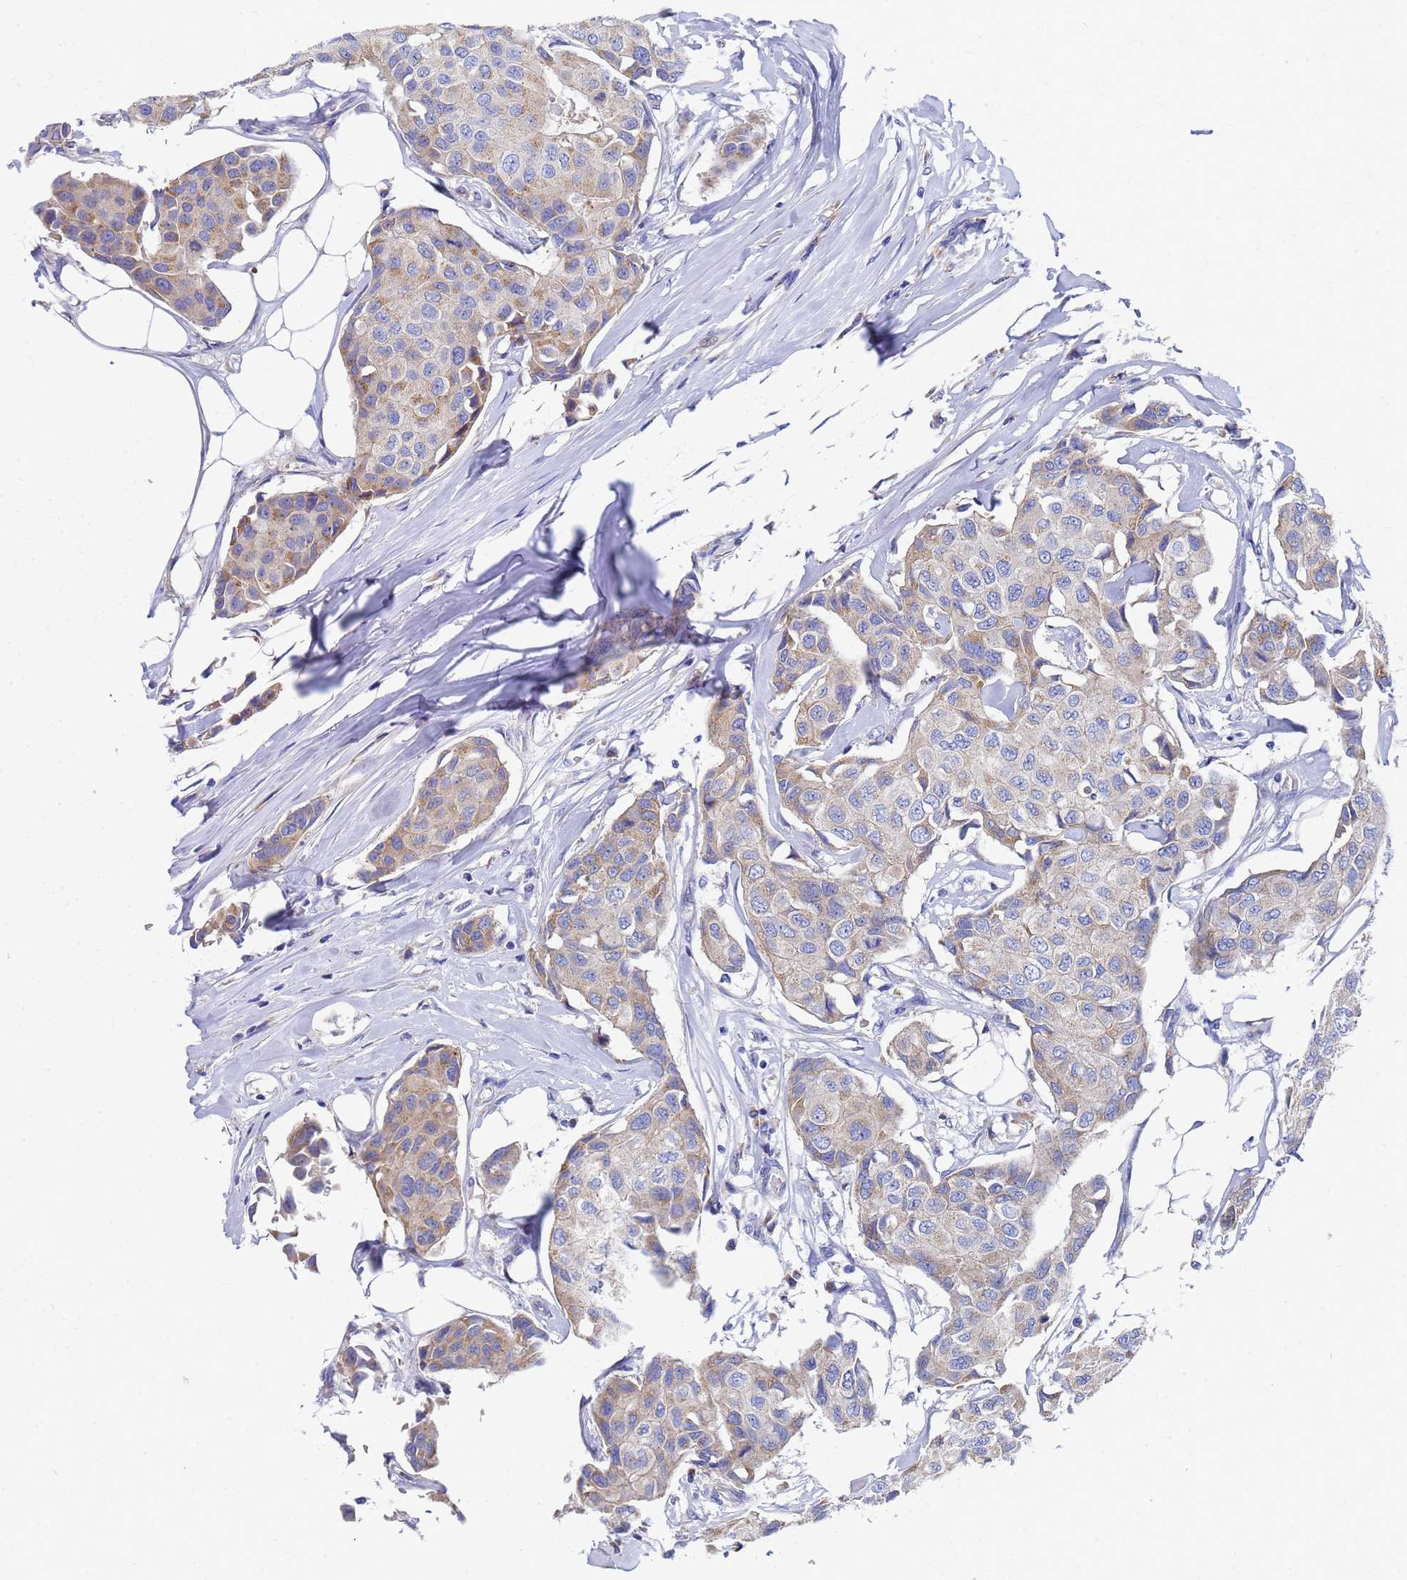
{"staining": {"intensity": "moderate", "quantity": ">75%", "location": "cytoplasmic/membranous"}, "tissue": "breast cancer", "cell_type": "Tumor cells", "image_type": "cancer", "snomed": [{"axis": "morphology", "description": "Duct carcinoma"}, {"axis": "topography", "description": "Breast"}], "caption": "The immunohistochemical stain shows moderate cytoplasmic/membranous positivity in tumor cells of infiltrating ductal carcinoma (breast) tissue.", "gene": "TM4SF4", "patient": {"sex": "female", "age": 80}}